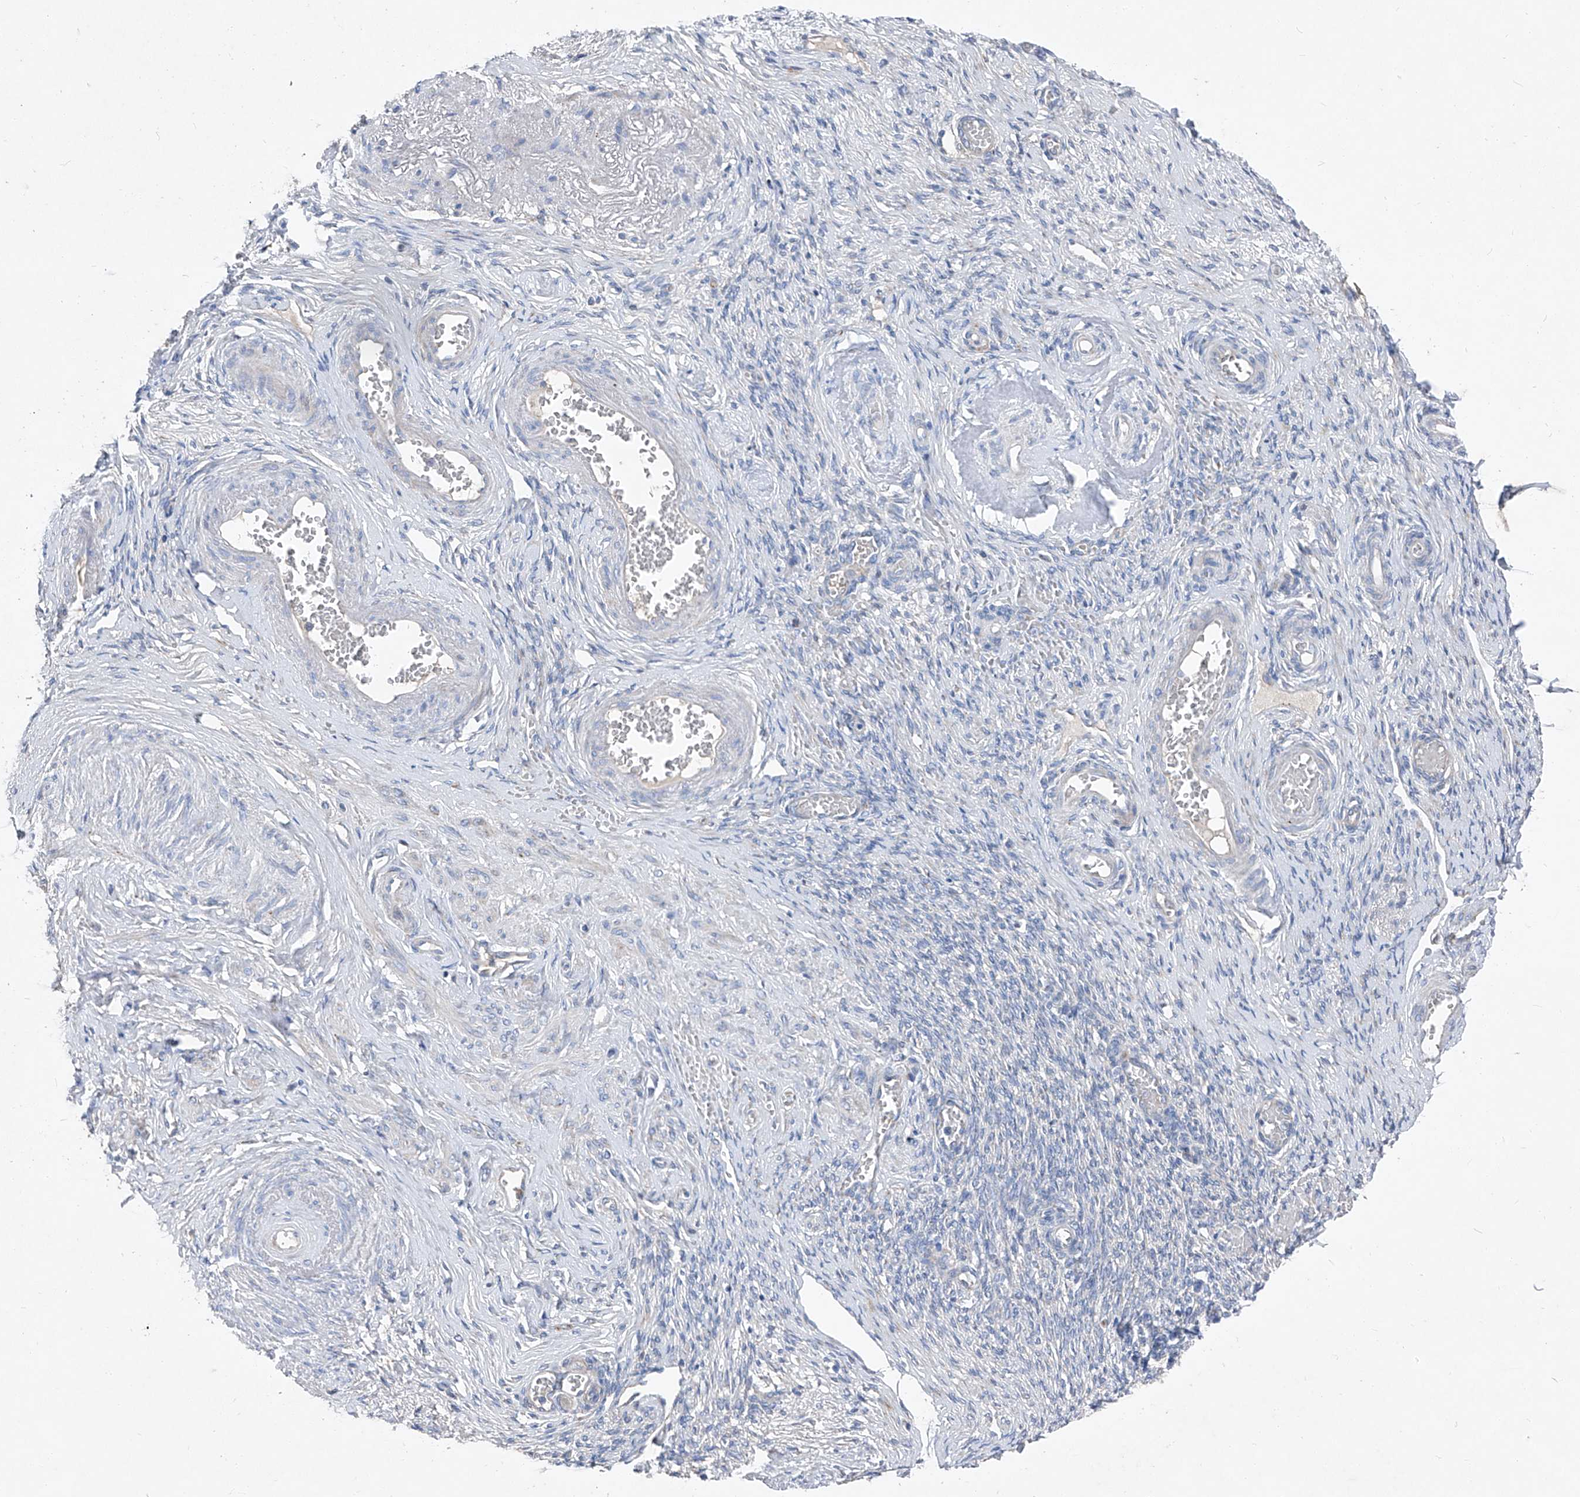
{"staining": {"intensity": "negative", "quantity": "none", "location": "none"}, "tissue": "adipose tissue", "cell_type": "Adipocytes", "image_type": "normal", "snomed": [{"axis": "morphology", "description": "Normal tissue, NOS"}, {"axis": "topography", "description": "Vascular tissue"}, {"axis": "topography", "description": "Fallopian tube"}, {"axis": "topography", "description": "Ovary"}], "caption": "High magnification brightfield microscopy of normal adipose tissue stained with DAB (3,3'-diaminobenzidine) (brown) and counterstained with hematoxylin (blue): adipocytes show no significant positivity.", "gene": "IFI27", "patient": {"sex": "female", "age": 67}}